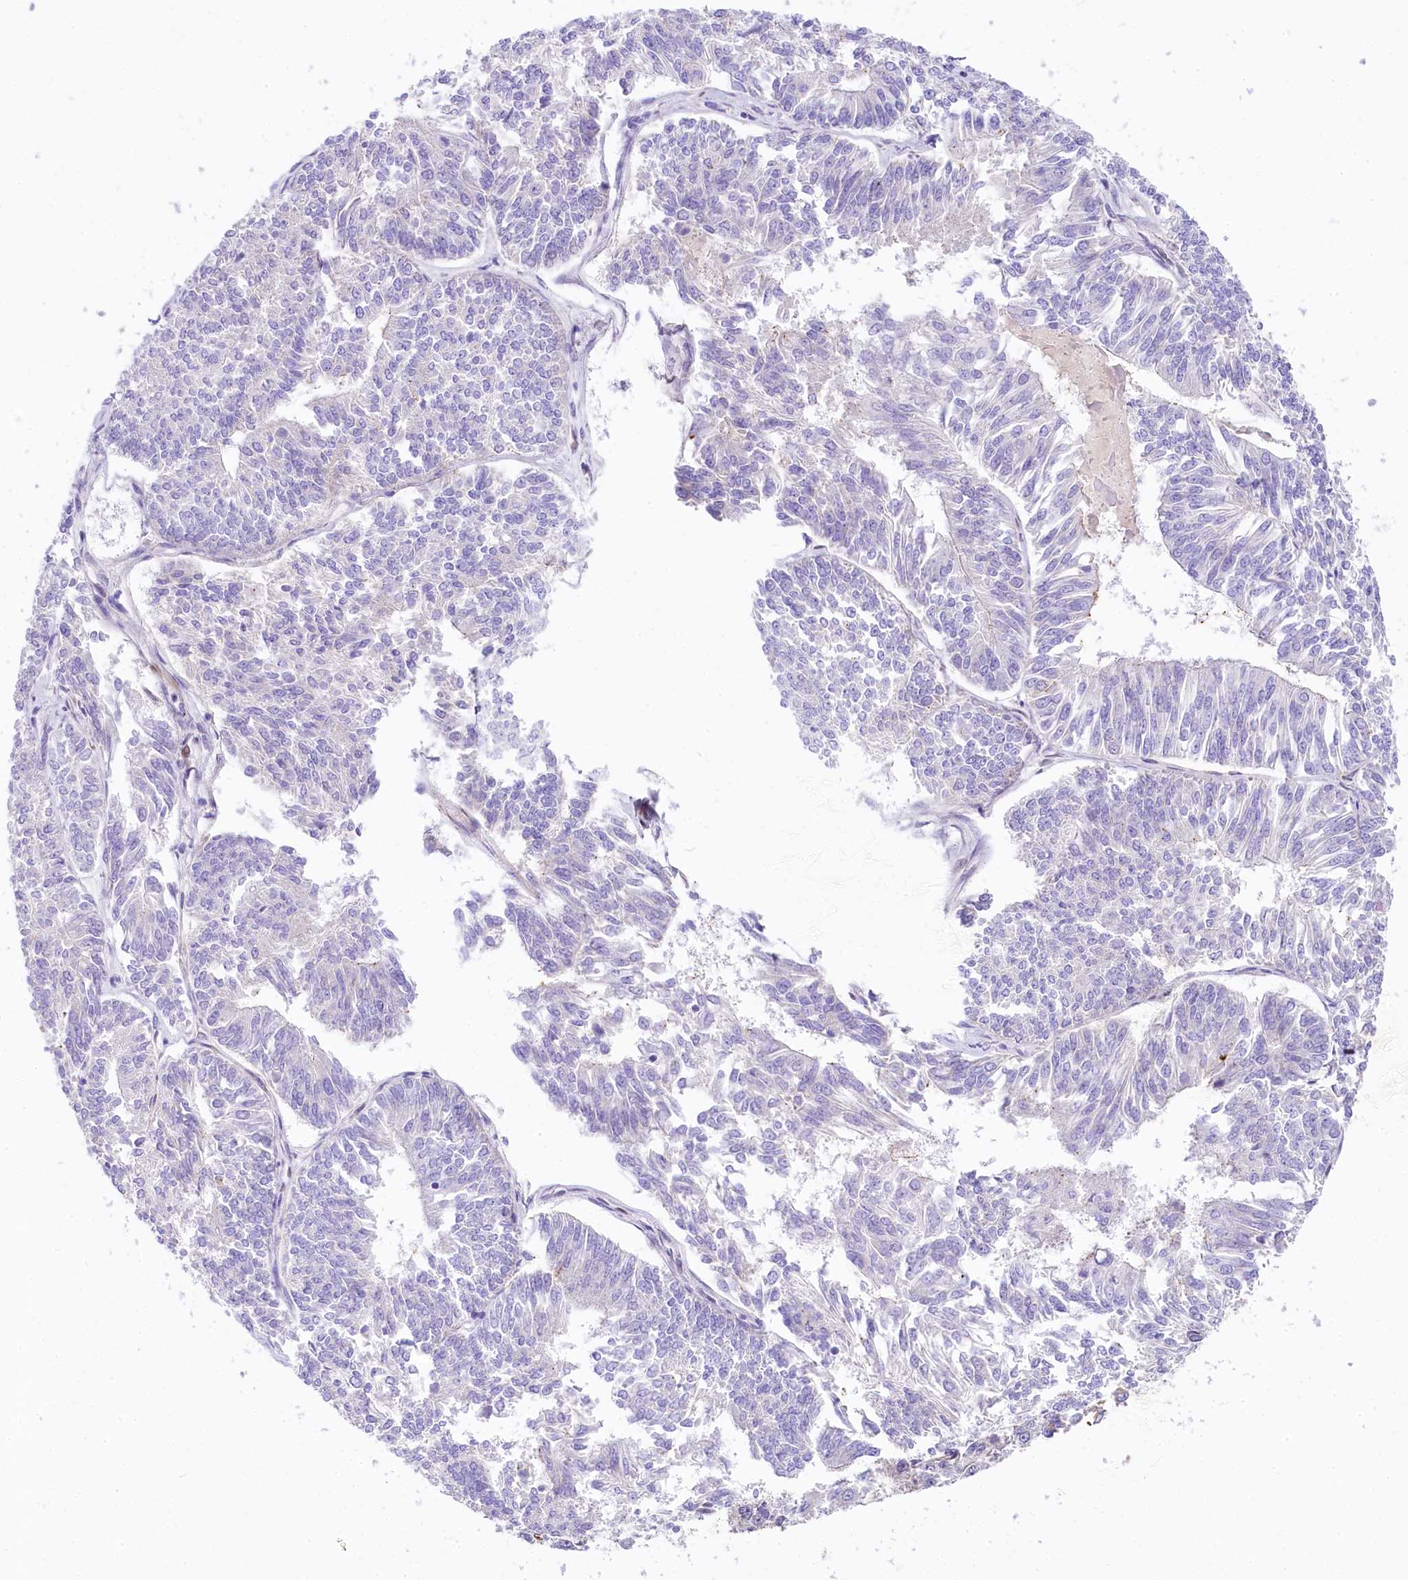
{"staining": {"intensity": "negative", "quantity": "none", "location": "none"}, "tissue": "endometrial cancer", "cell_type": "Tumor cells", "image_type": "cancer", "snomed": [{"axis": "morphology", "description": "Adenocarcinoma, NOS"}, {"axis": "topography", "description": "Endometrium"}], "caption": "A high-resolution micrograph shows immunohistochemistry (IHC) staining of endometrial adenocarcinoma, which demonstrates no significant expression in tumor cells. (Brightfield microscopy of DAB IHC at high magnification).", "gene": "PPIP5K2", "patient": {"sex": "female", "age": 58}}